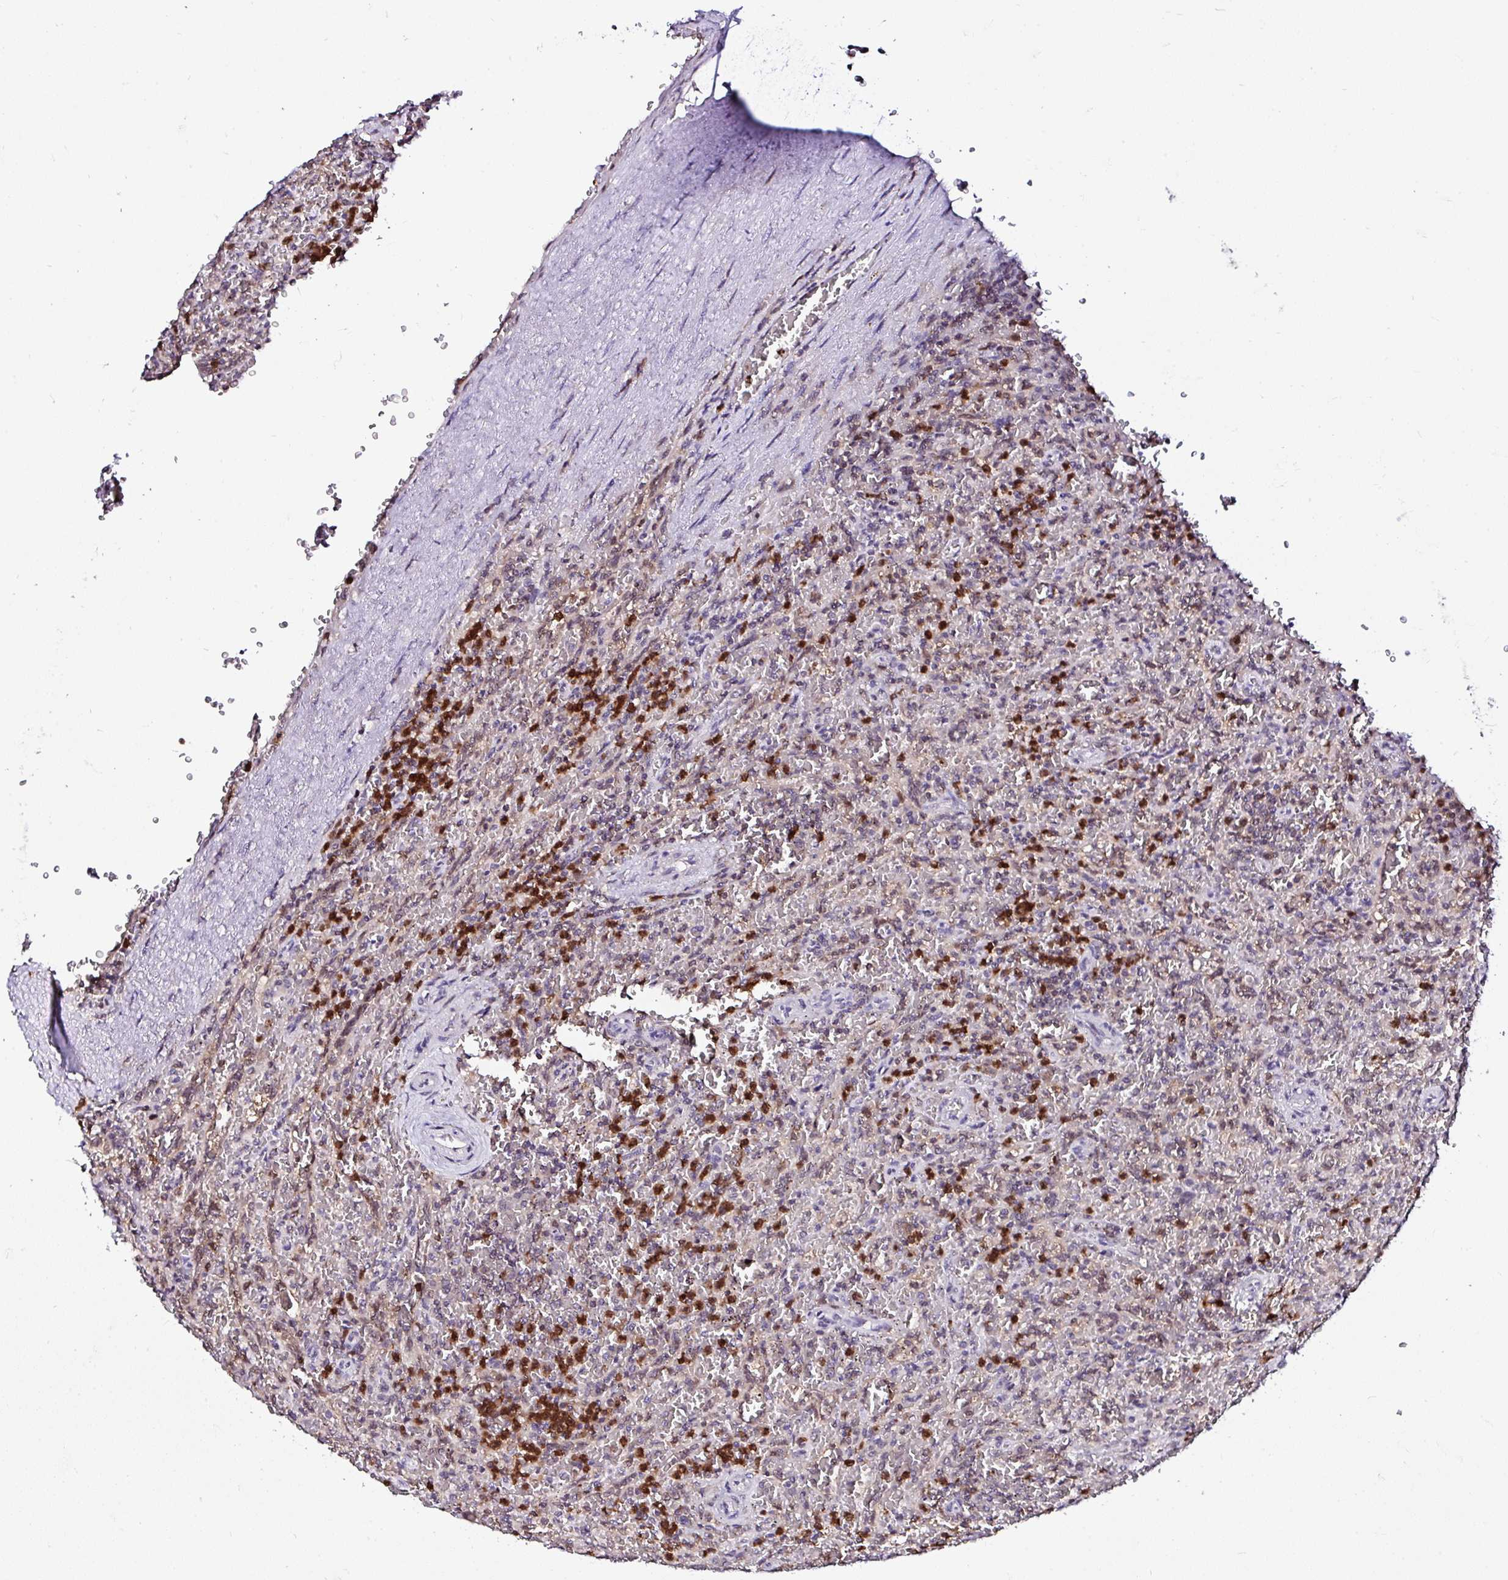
{"staining": {"intensity": "weak", "quantity": "<25%", "location": "nuclear"}, "tissue": "lymphoma", "cell_type": "Tumor cells", "image_type": "cancer", "snomed": [{"axis": "morphology", "description": "Malignant lymphoma, non-Hodgkin's type, Low grade"}, {"axis": "topography", "description": "Spleen"}], "caption": "Immunohistochemical staining of lymphoma reveals no significant positivity in tumor cells. (DAB (3,3'-diaminobenzidine) immunohistochemistry with hematoxylin counter stain).", "gene": "PIN4", "patient": {"sex": "female", "age": 64}}